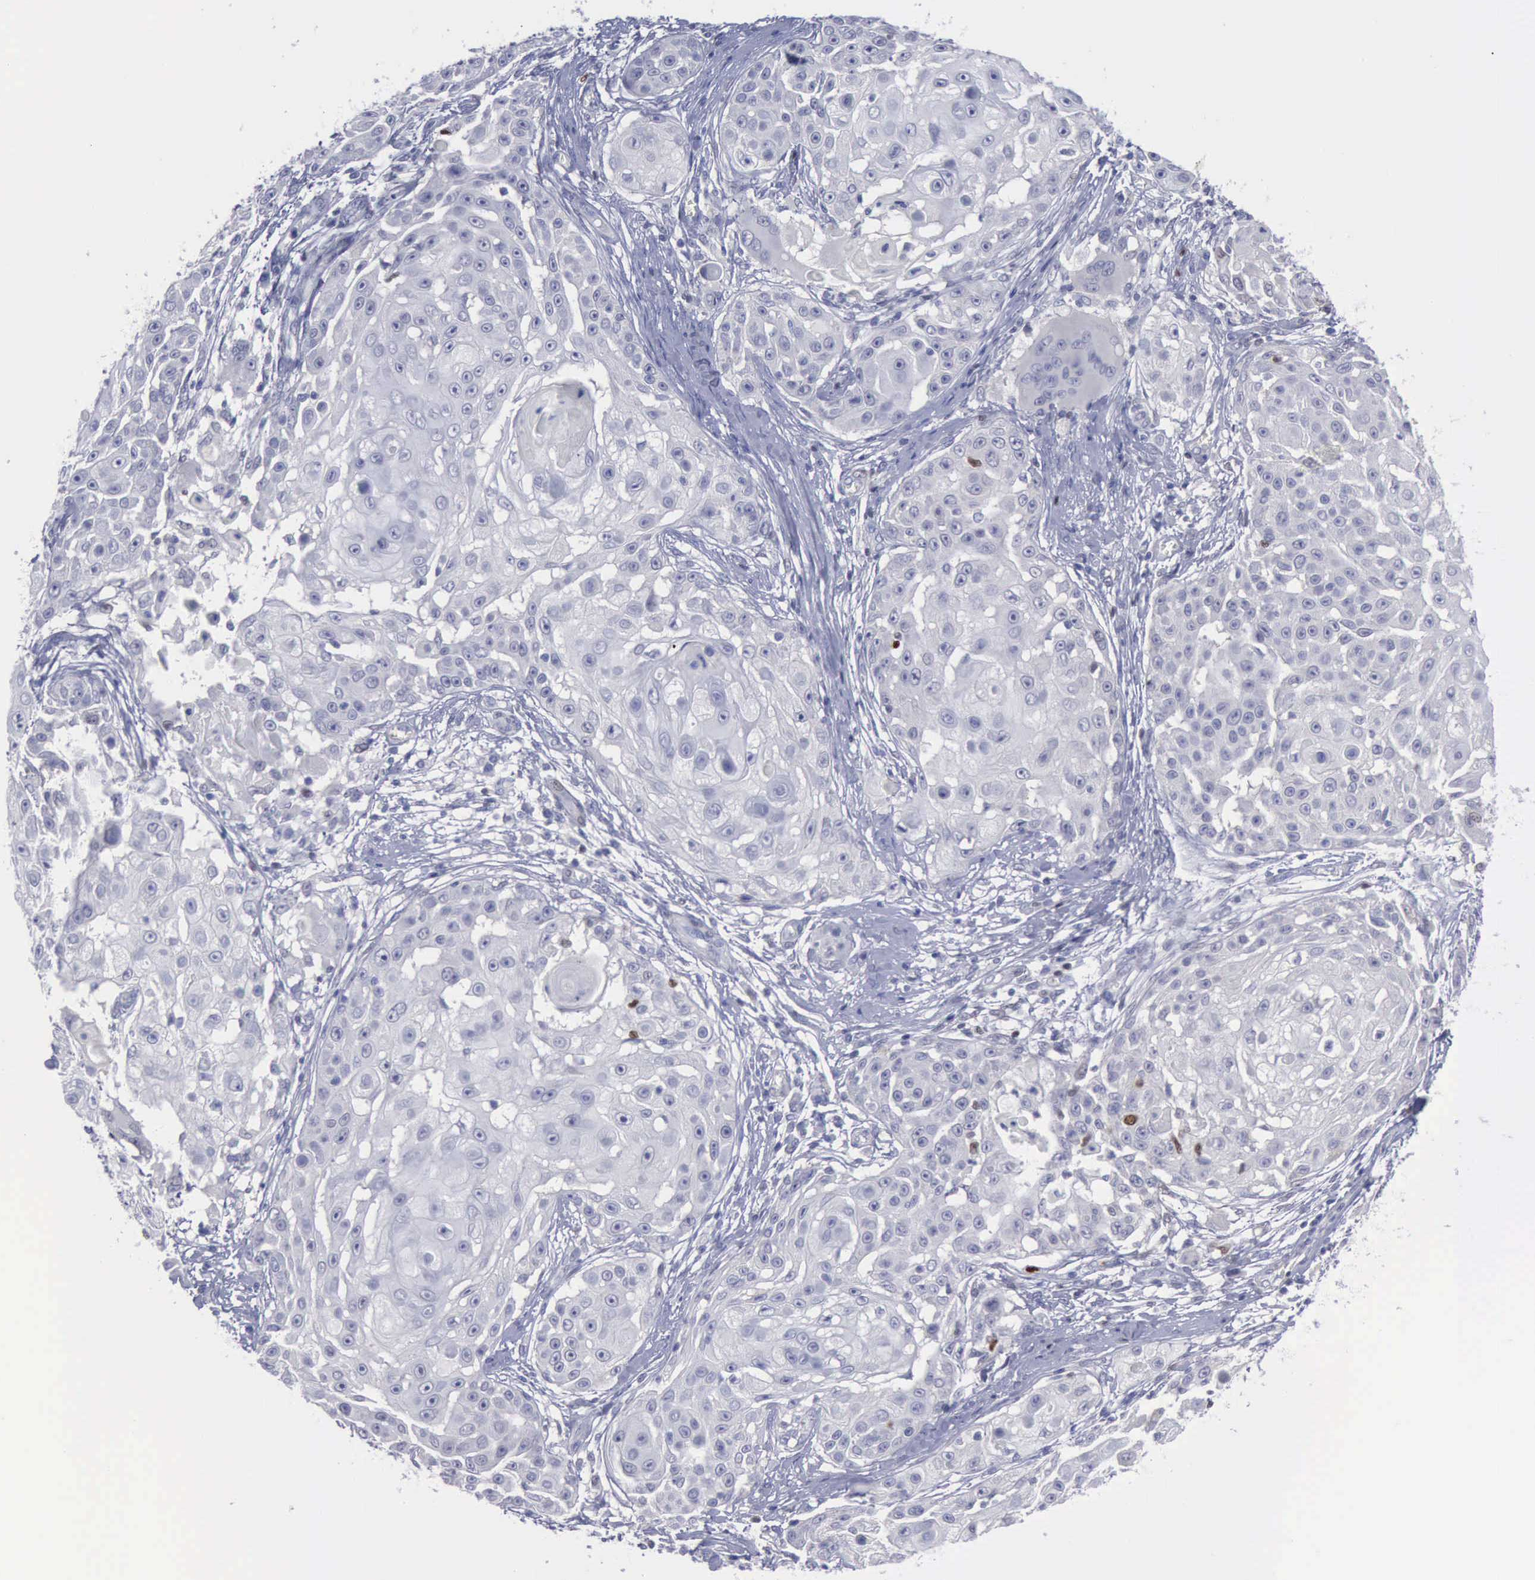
{"staining": {"intensity": "negative", "quantity": "none", "location": "none"}, "tissue": "skin cancer", "cell_type": "Tumor cells", "image_type": "cancer", "snomed": [{"axis": "morphology", "description": "Squamous cell carcinoma, NOS"}, {"axis": "topography", "description": "Skin"}], "caption": "Immunohistochemistry of human squamous cell carcinoma (skin) exhibits no staining in tumor cells.", "gene": "SATB2", "patient": {"sex": "female", "age": 57}}